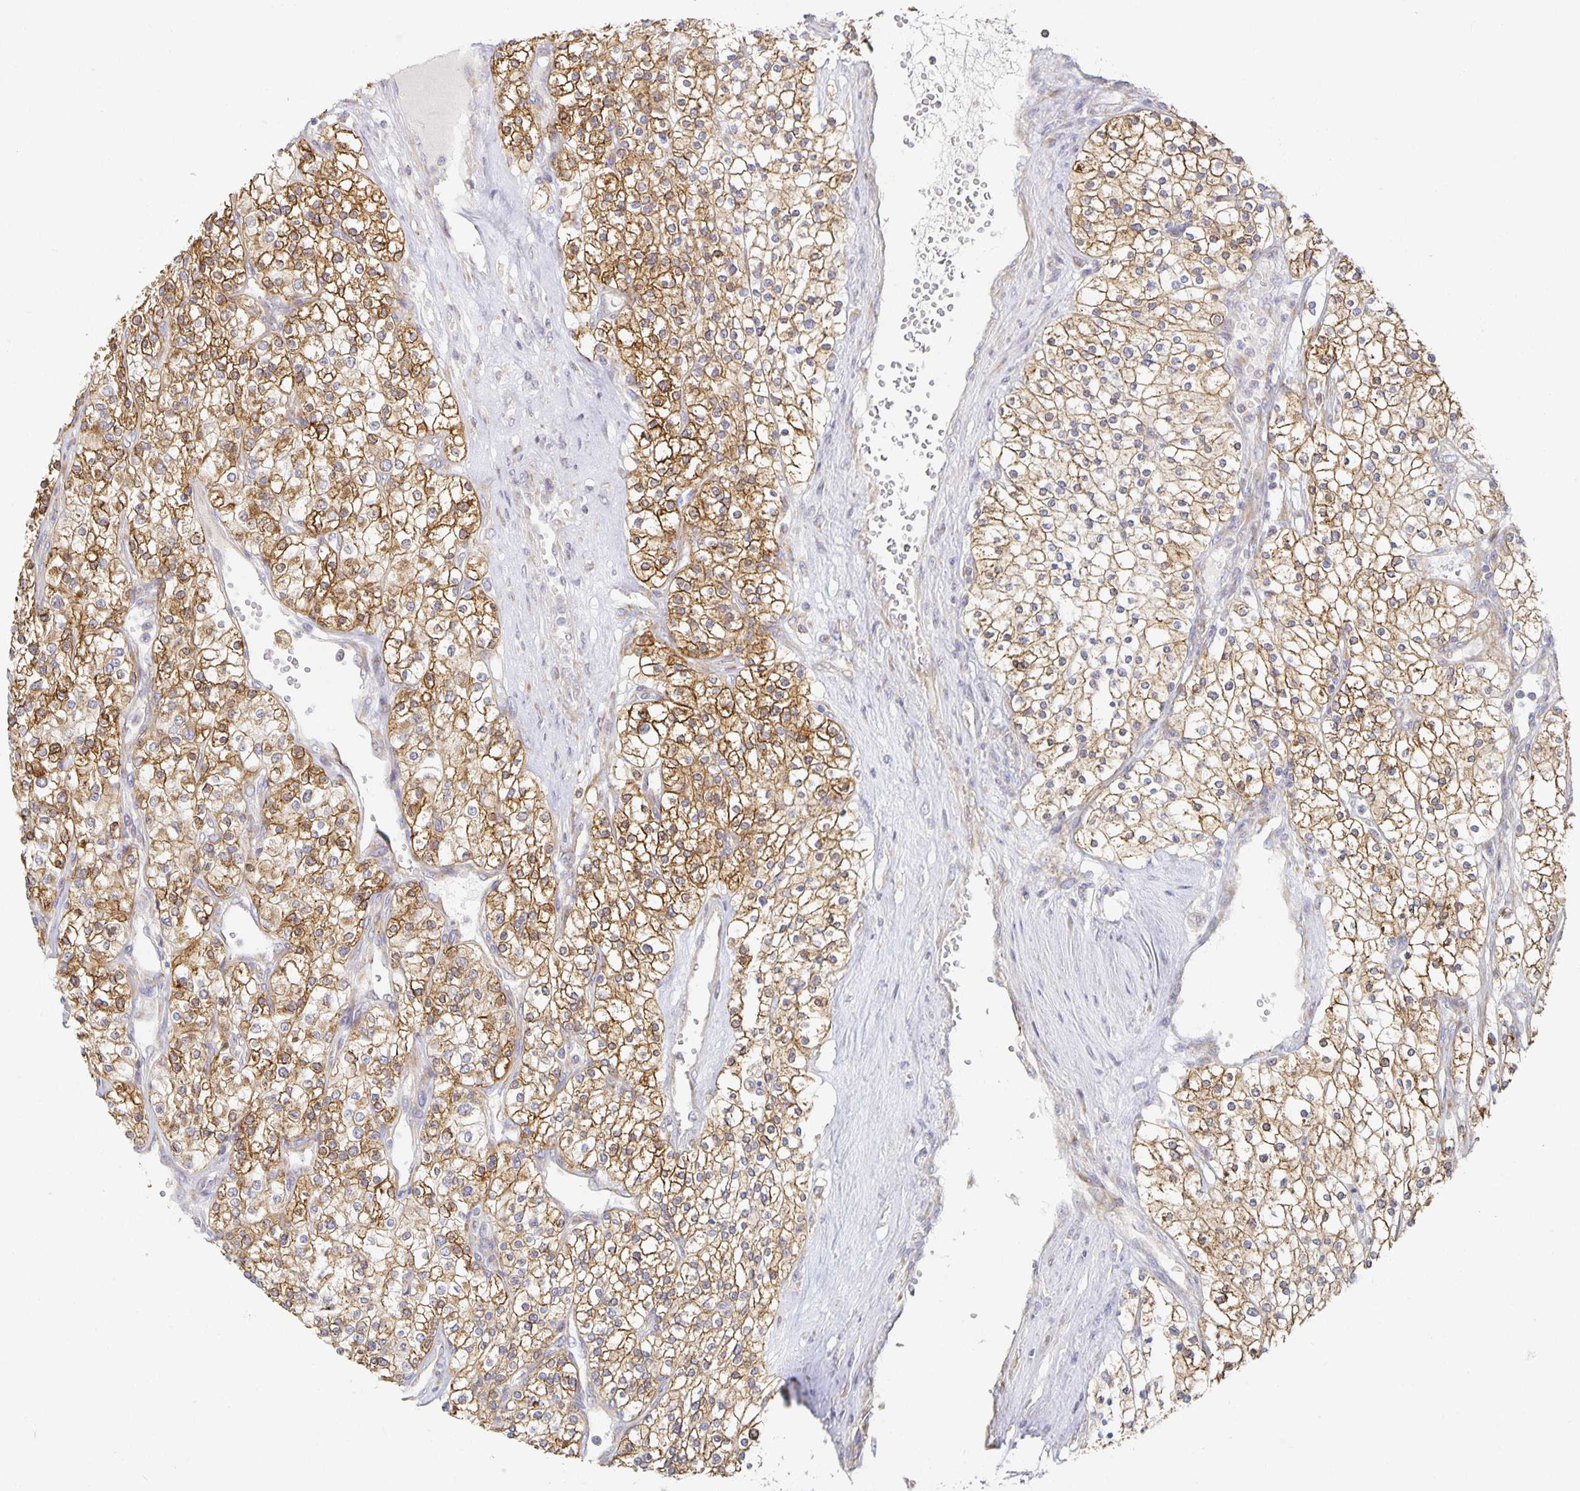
{"staining": {"intensity": "moderate", "quantity": ">75%", "location": "cytoplasmic/membranous"}, "tissue": "renal cancer", "cell_type": "Tumor cells", "image_type": "cancer", "snomed": [{"axis": "morphology", "description": "Adenocarcinoma, NOS"}, {"axis": "topography", "description": "Kidney"}], "caption": "Immunohistochemical staining of human renal cancer exhibits medium levels of moderate cytoplasmic/membranous protein expression in approximately >75% of tumor cells.", "gene": "NOMO1", "patient": {"sex": "male", "age": 80}}